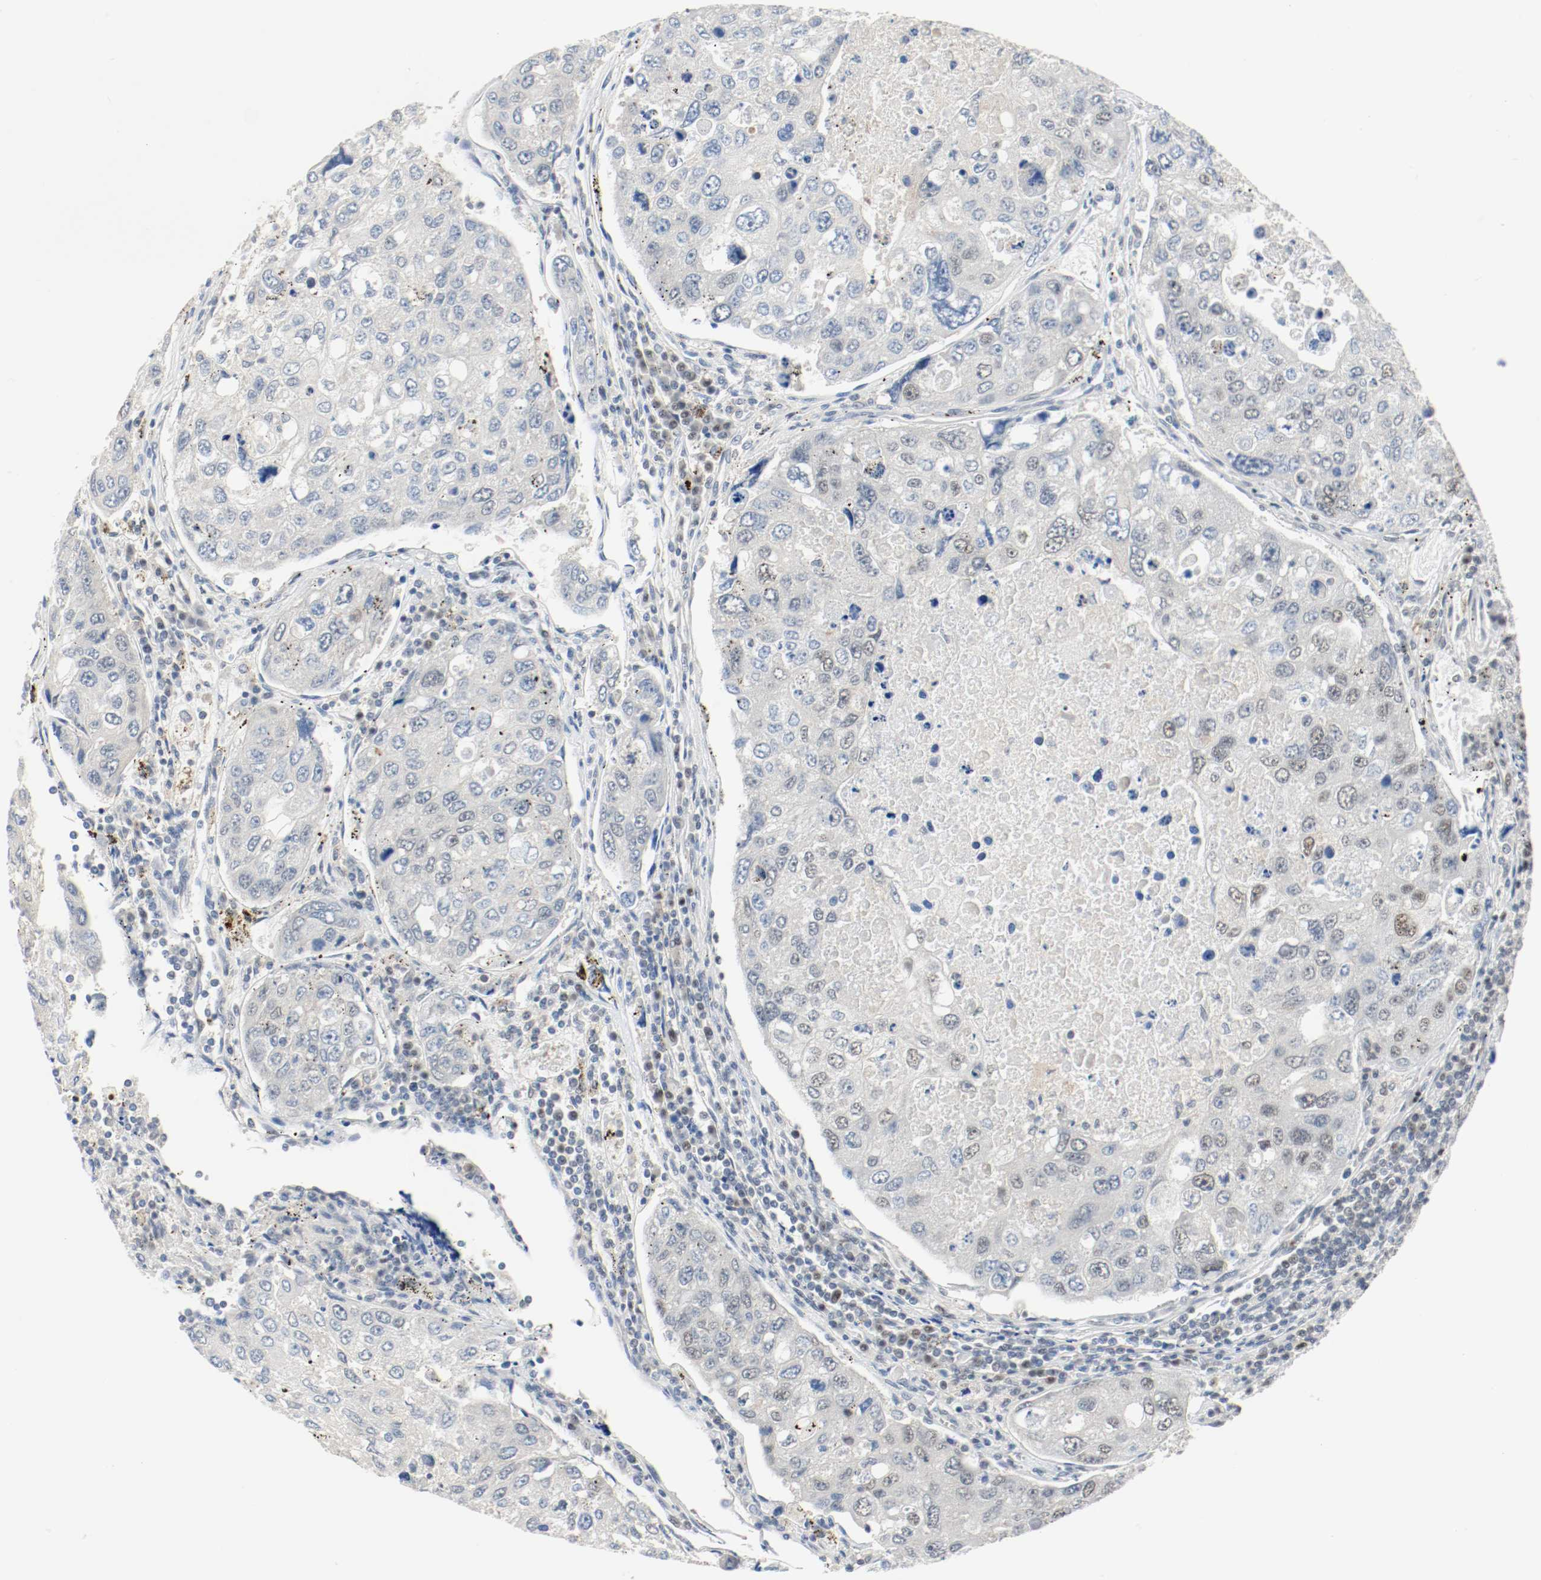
{"staining": {"intensity": "moderate", "quantity": "<25%", "location": "nuclear"}, "tissue": "urothelial cancer", "cell_type": "Tumor cells", "image_type": "cancer", "snomed": [{"axis": "morphology", "description": "Urothelial carcinoma, High grade"}, {"axis": "topography", "description": "Lymph node"}, {"axis": "topography", "description": "Urinary bladder"}], "caption": "Human urothelial cancer stained with a brown dye shows moderate nuclear positive staining in about <25% of tumor cells.", "gene": "ASH1L", "patient": {"sex": "male", "age": 51}}